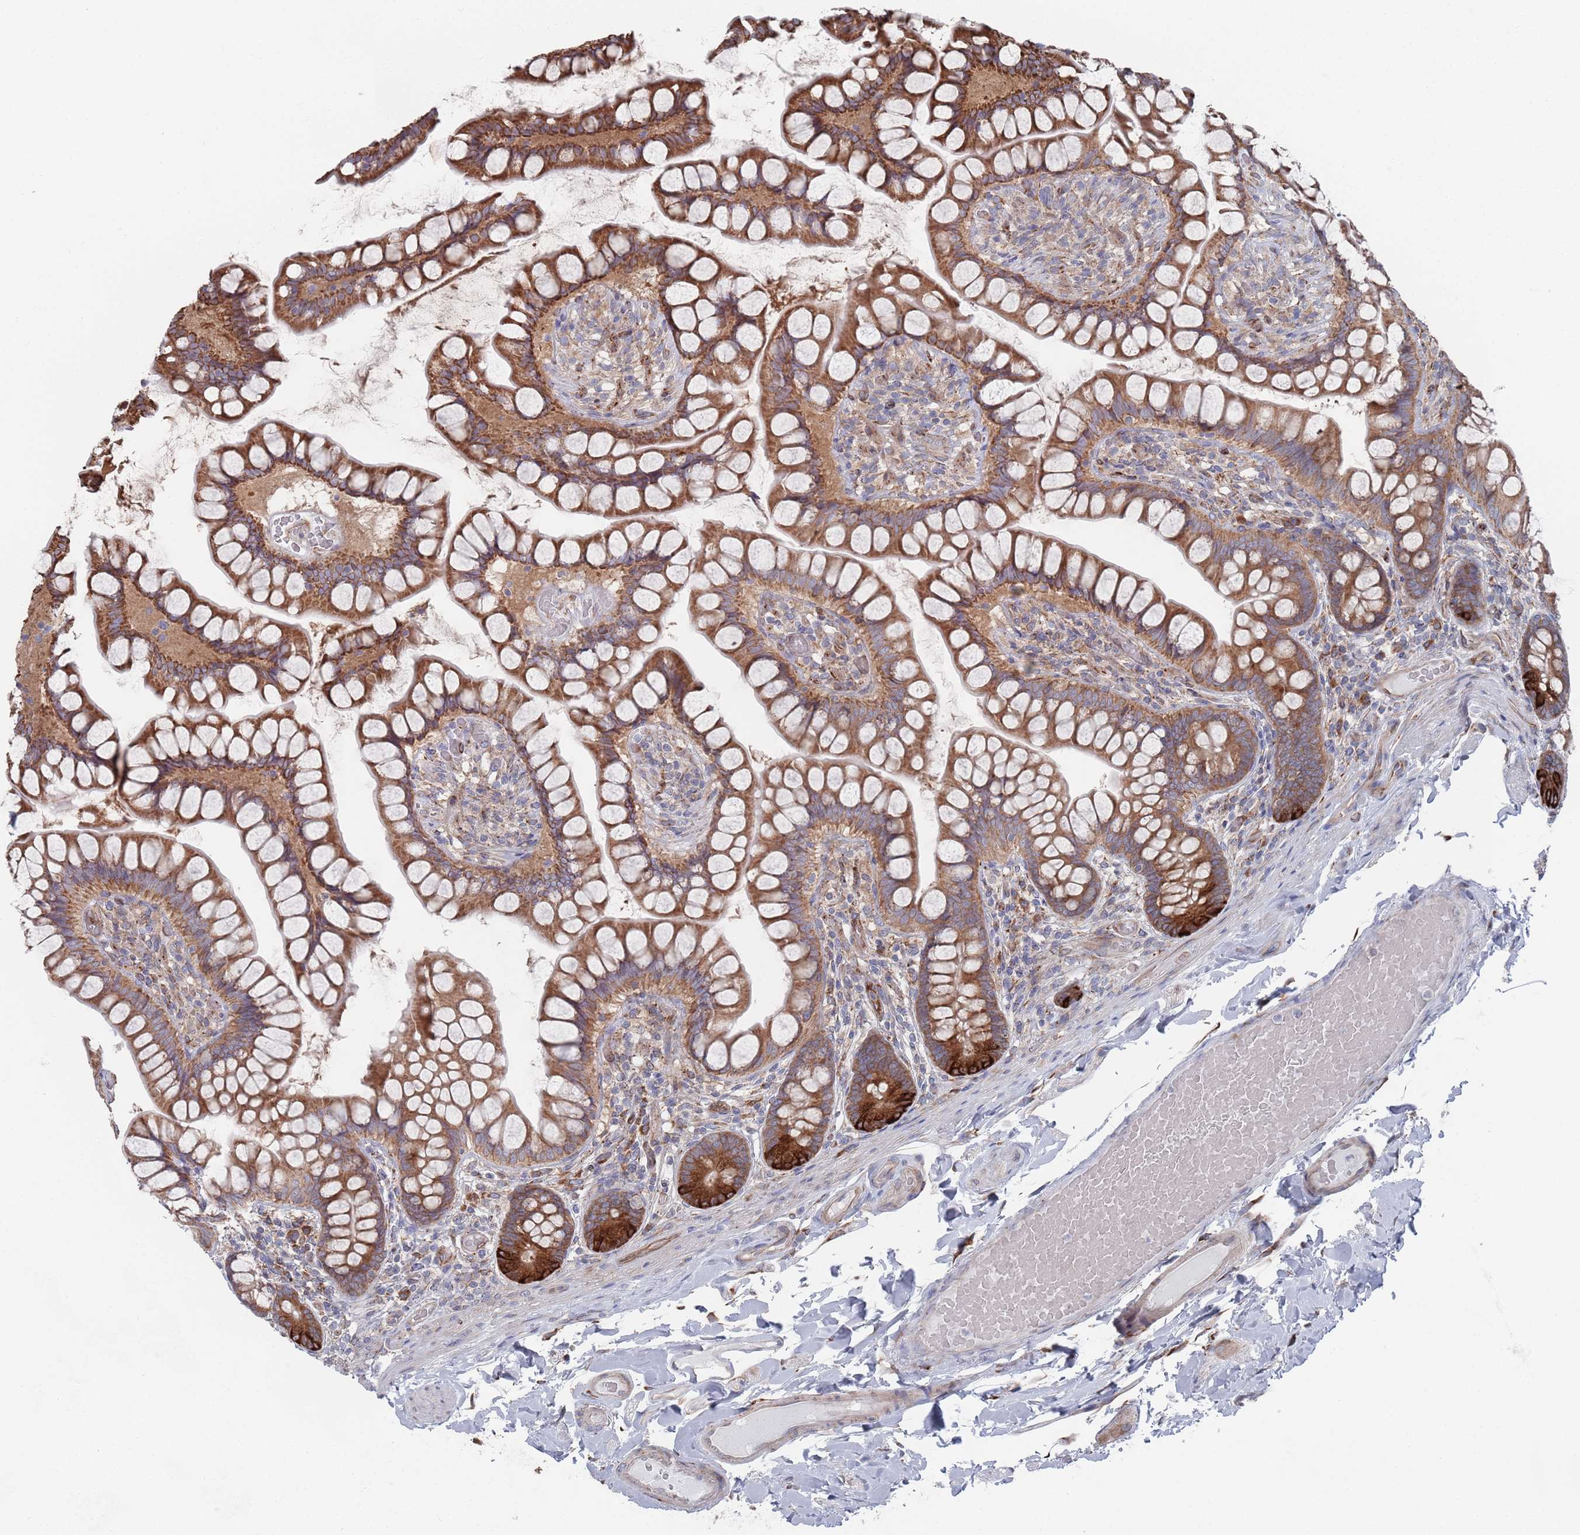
{"staining": {"intensity": "strong", "quantity": ">75%", "location": "cytoplasmic/membranous"}, "tissue": "small intestine", "cell_type": "Glandular cells", "image_type": "normal", "snomed": [{"axis": "morphology", "description": "Normal tissue, NOS"}, {"axis": "topography", "description": "Small intestine"}], "caption": "Immunohistochemistry (IHC) (DAB) staining of benign small intestine shows strong cytoplasmic/membranous protein expression in approximately >75% of glandular cells. (Stains: DAB in brown, nuclei in blue, Microscopy: brightfield microscopy at high magnification).", "gene": "CCDC106", "patient": {"sex": "male", "age": 70}}